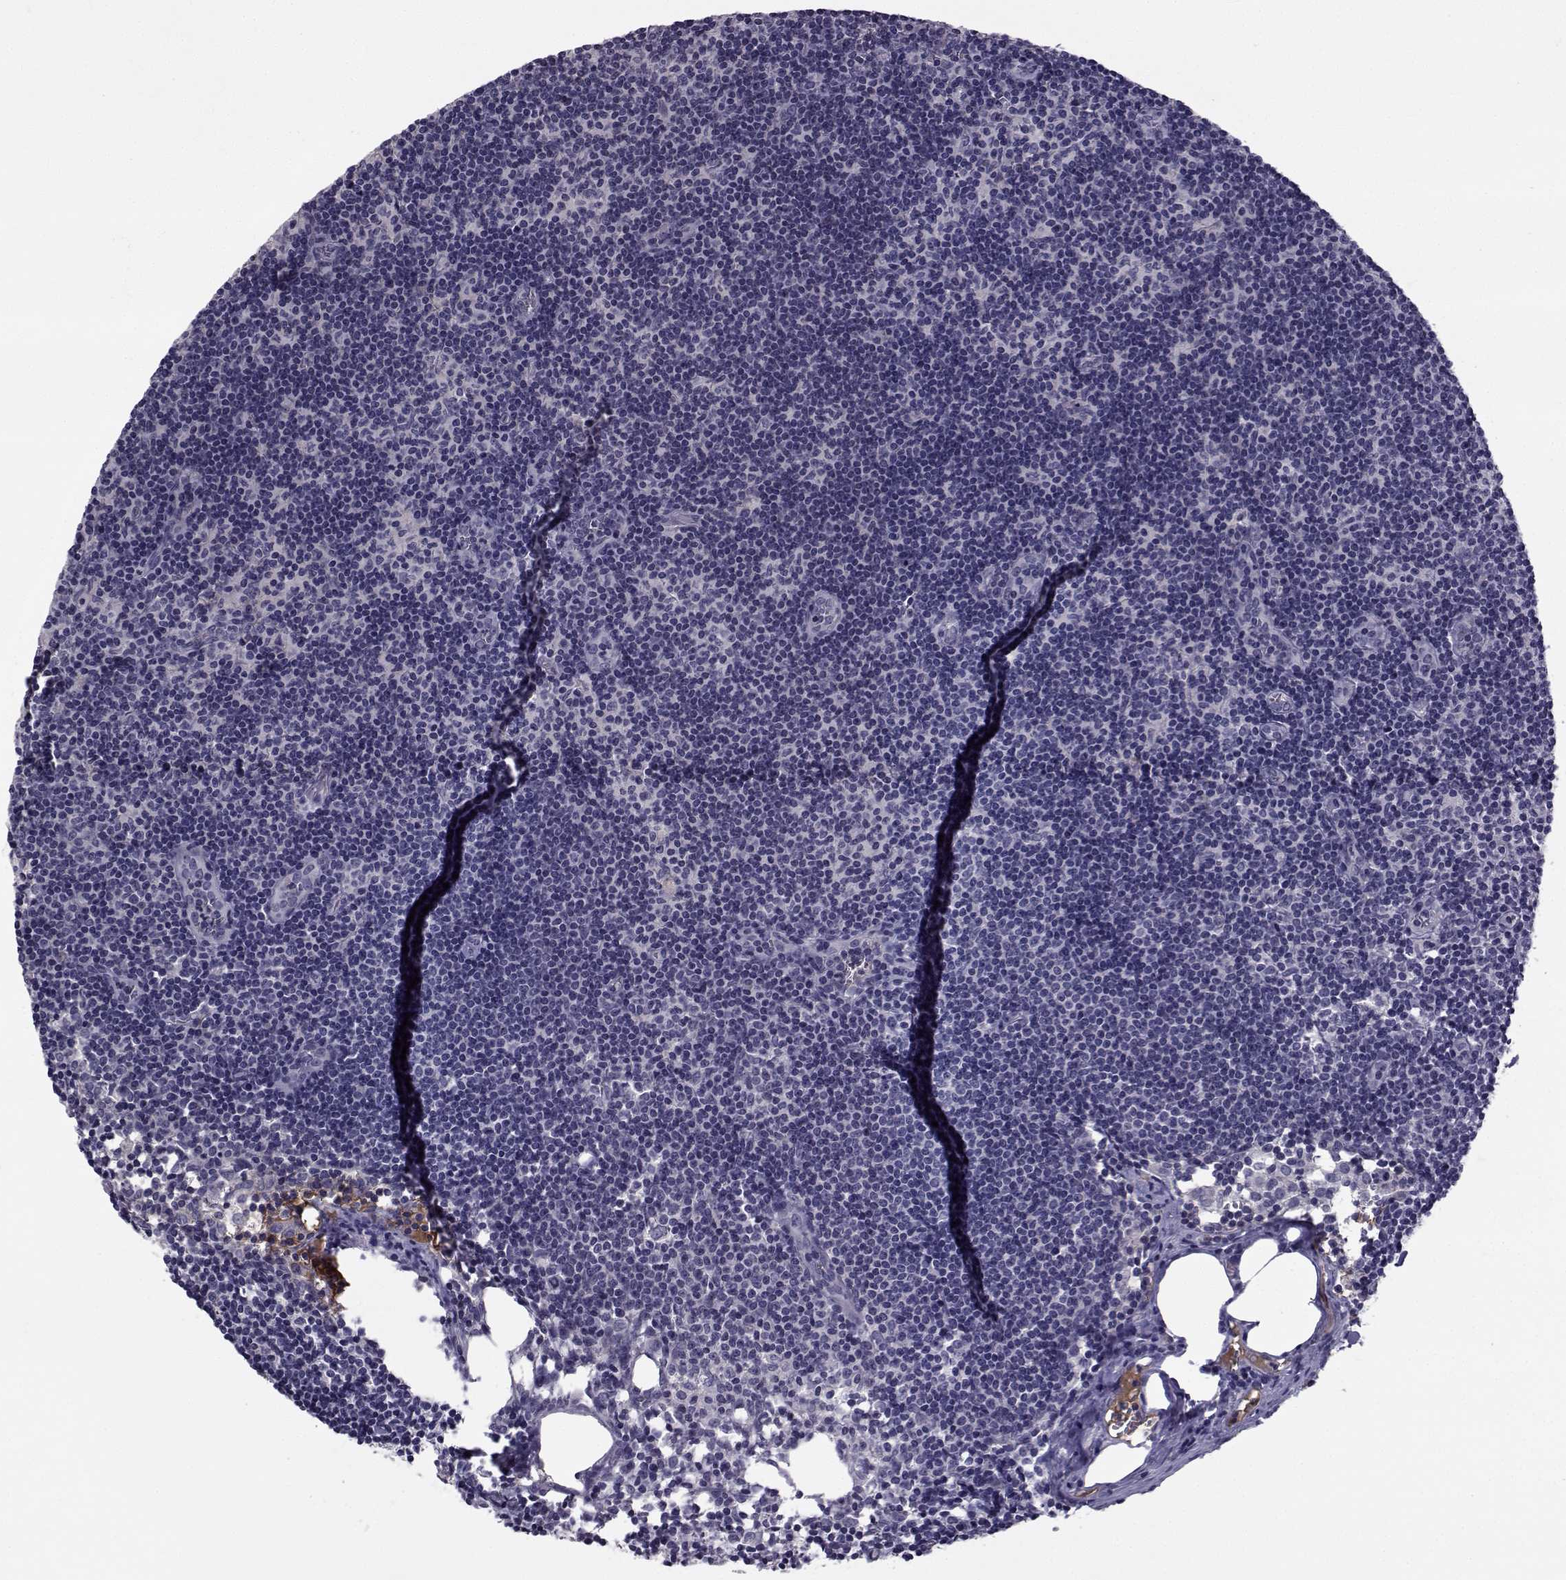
{"staining": {"intensity": "negative", "quantity": "none", "location": "none"}, "tissue": "lymph node", "cell_type": "Germinal center cells", "image_type": "normal", "snomed": [{"axis": "morphology", "description": "Normal tissue, NOS"}, {"axis": "topography", "description": "Lymph node"}], "caption": "IHC micrograph of normal lymph node: lymph node stained with DAB displays no significant protein expression in germinal center cells. (DAB immunohistochemistry, high magnification).", "gene": "TNFRSF11B", "patient": {"sex": "male", "age": 59}}